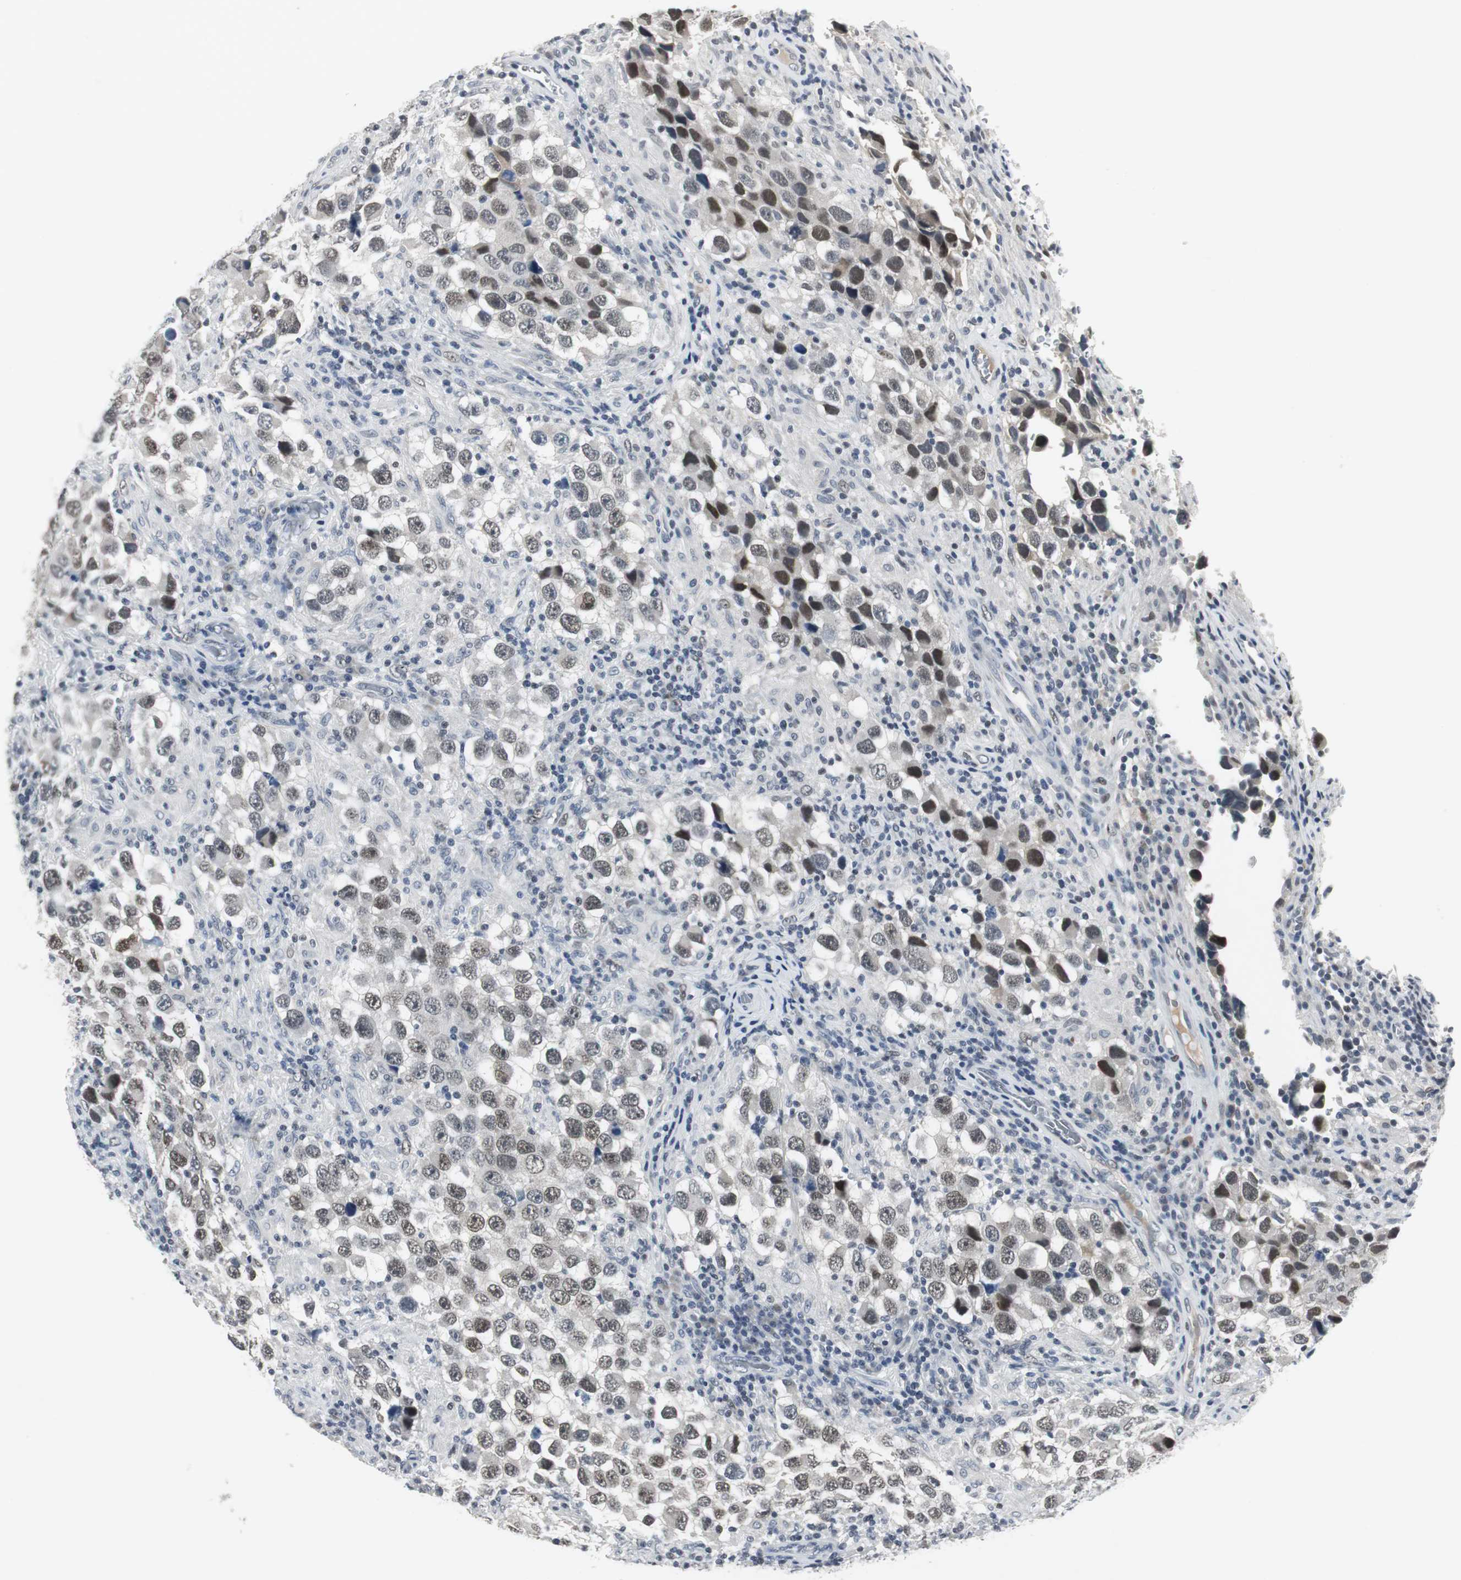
{"staining": {"intensity": "moderate", "quantity": ">75%", "location": "nuclear"}, "tissue": "testis cancer", "cell_type": "Tumor cells", "image_type": "cancer", "snomed": [{"axis": "morphology", "description": "Carcinoma, Embryonal, NOS"}, {"axis": "topography", "description": "Testis"}], "caption": "IHC image of neoplastic tissue: human embryonal carcinoma (testis) stained using immunohistochemistry reveals medium levels of moderate protein expression localized specifically in the nuclear of tumor cells, appearing as a nuclear brown color.", "gene": "ELK1", "patient": {"sex": "male", "age": 21}}